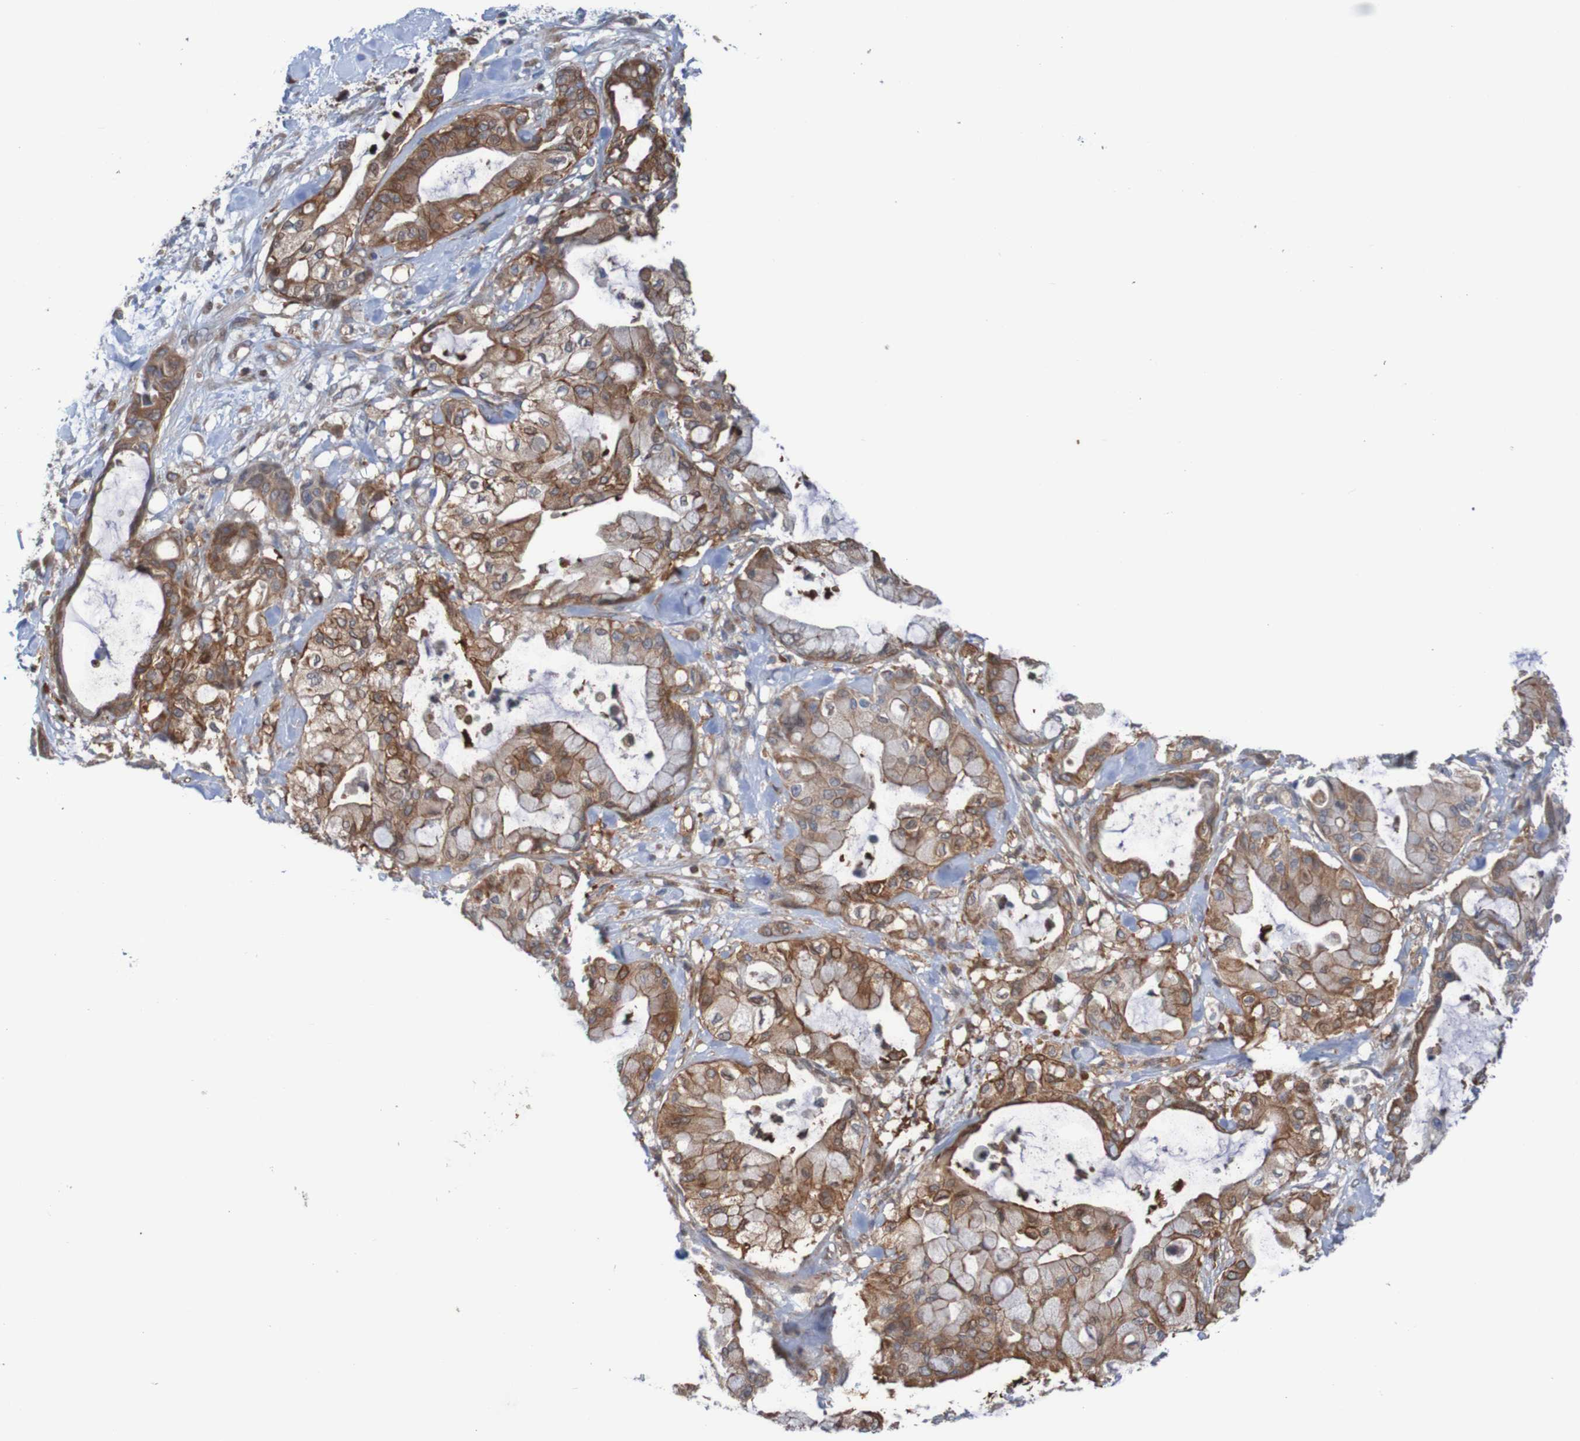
{"staining": {"intensity": "strong", "quantity": "25%-75%", "location": "cytoplasmic/membranous"}, "tissue": "pancreatic cancer", "cell_type": "Tumor cells", "image_type": "cancer", "snomed": [{"axis": "morphology", "description": "Adenocarcinoma, NOS"}, {"axis": "morphology", "description": "Adenocarcinoma, metastatic, NOS"}, {"axis": "topography", "description": "Lymph node"}, {"axis": "topography", "description": "Pancreas"}, {"axis": "topography", "description": "Duodenum"}], "caption": "An immunohistochemistry (IHC) histopathology image of tumor tissue is shown. Protein staining in brown shows strong cytoplasmic/membranous positivity in pancreatic metastatic adenocarcinoma within tumor cells.", "gene": "ANGPT4", "patient": {"sex": "female", "age": 64}}